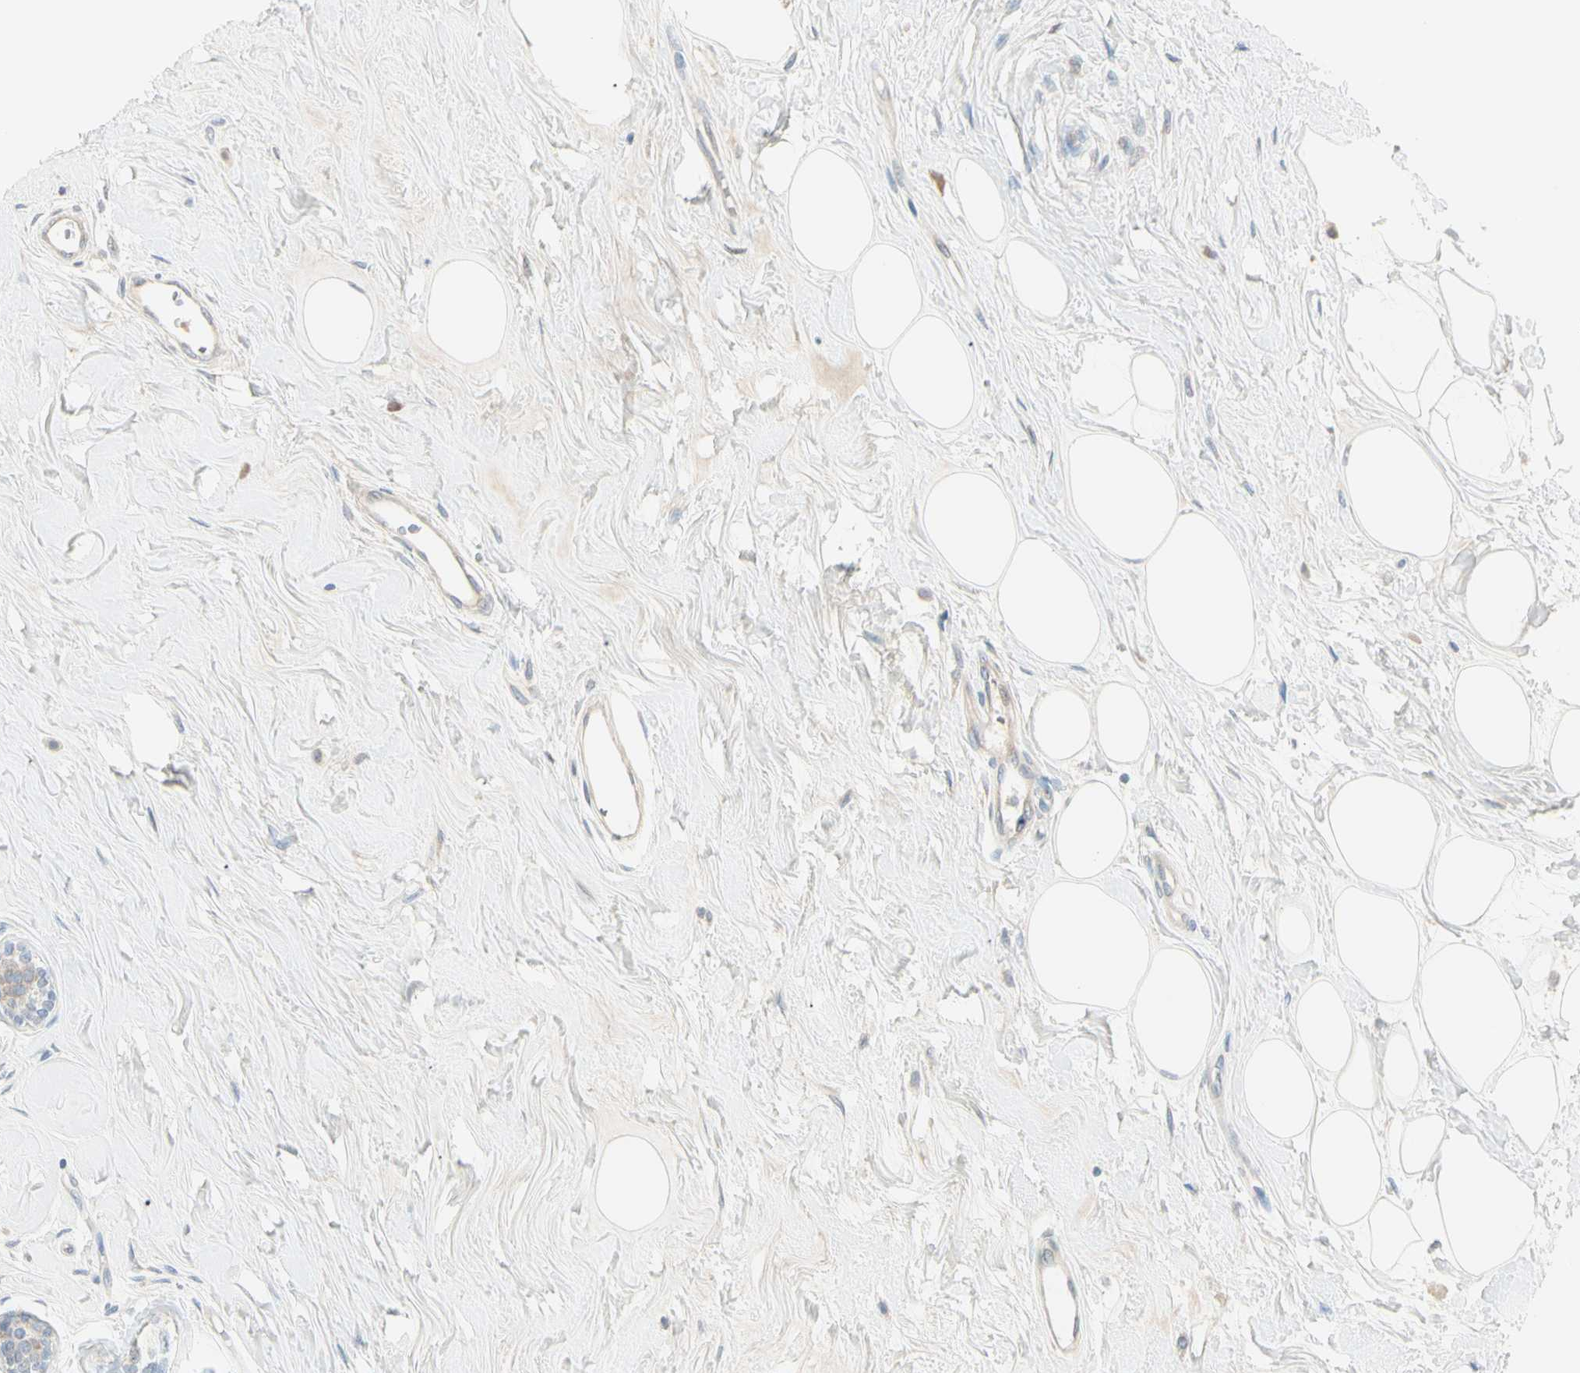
{"staining": {"intensity": "weak", "quantity": ">75%", "location": "cytoplasmic/membranous"}, "tissue": "breast cancer", "cell_type": "Tumor cells", "image_type": "cancer", "snomed": [{"axis": "morphology", "description": "Normal tissue, NOS"}, {"axis": "morphology", "description": "Duct carcinoma"}, {"axis": "topography", "description": "Breast"}], "caption": "Immunohistochemical staining of human breast cancer (invasive ductal carcinoma) demonstrates low levels of weak cytoplasmic/membranous positivity in about >75% of tumor cells. (brown staining indicates protein expression, while blue staining denotes nuclei).", "gene": "ALDH18A1", "patient": {"sex": "female", "age": 39}}